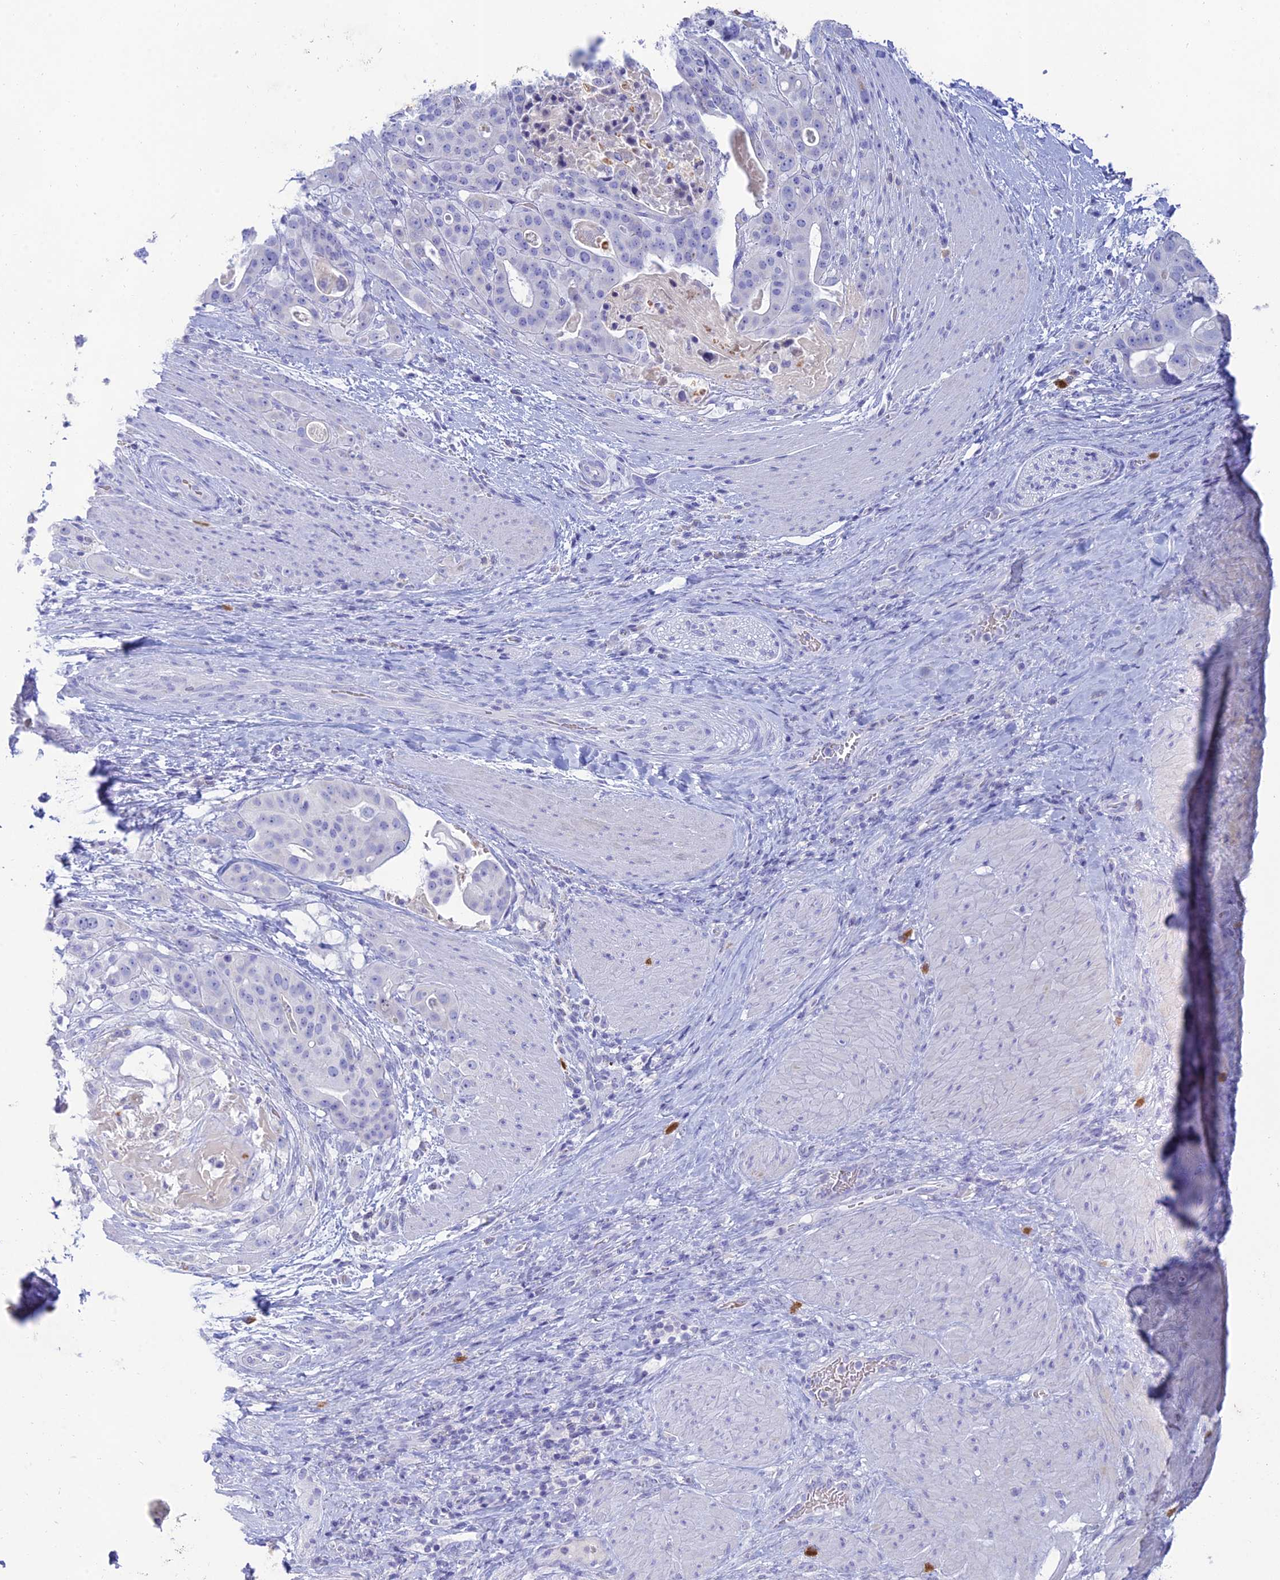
{"staining": {"intensity": "negative", "quantity": "none", "location": "none"}, "tissue": "stomach cancer", "cell_type": "Tumor cells", "image_type": "cancer", "snomed": [{"axis": "morphology", "description": "Adenocarcinoma, NOS"}, {"axis": "topography", "description": "Stomach"}], "caption": "Human adenocarcinoma (stomach) stained for a protein using immunohistochemistry (IHC) displays no positivity in tumor cells.", "gene": "MAL2", "patient": {"sex": "male", "age": 48}}